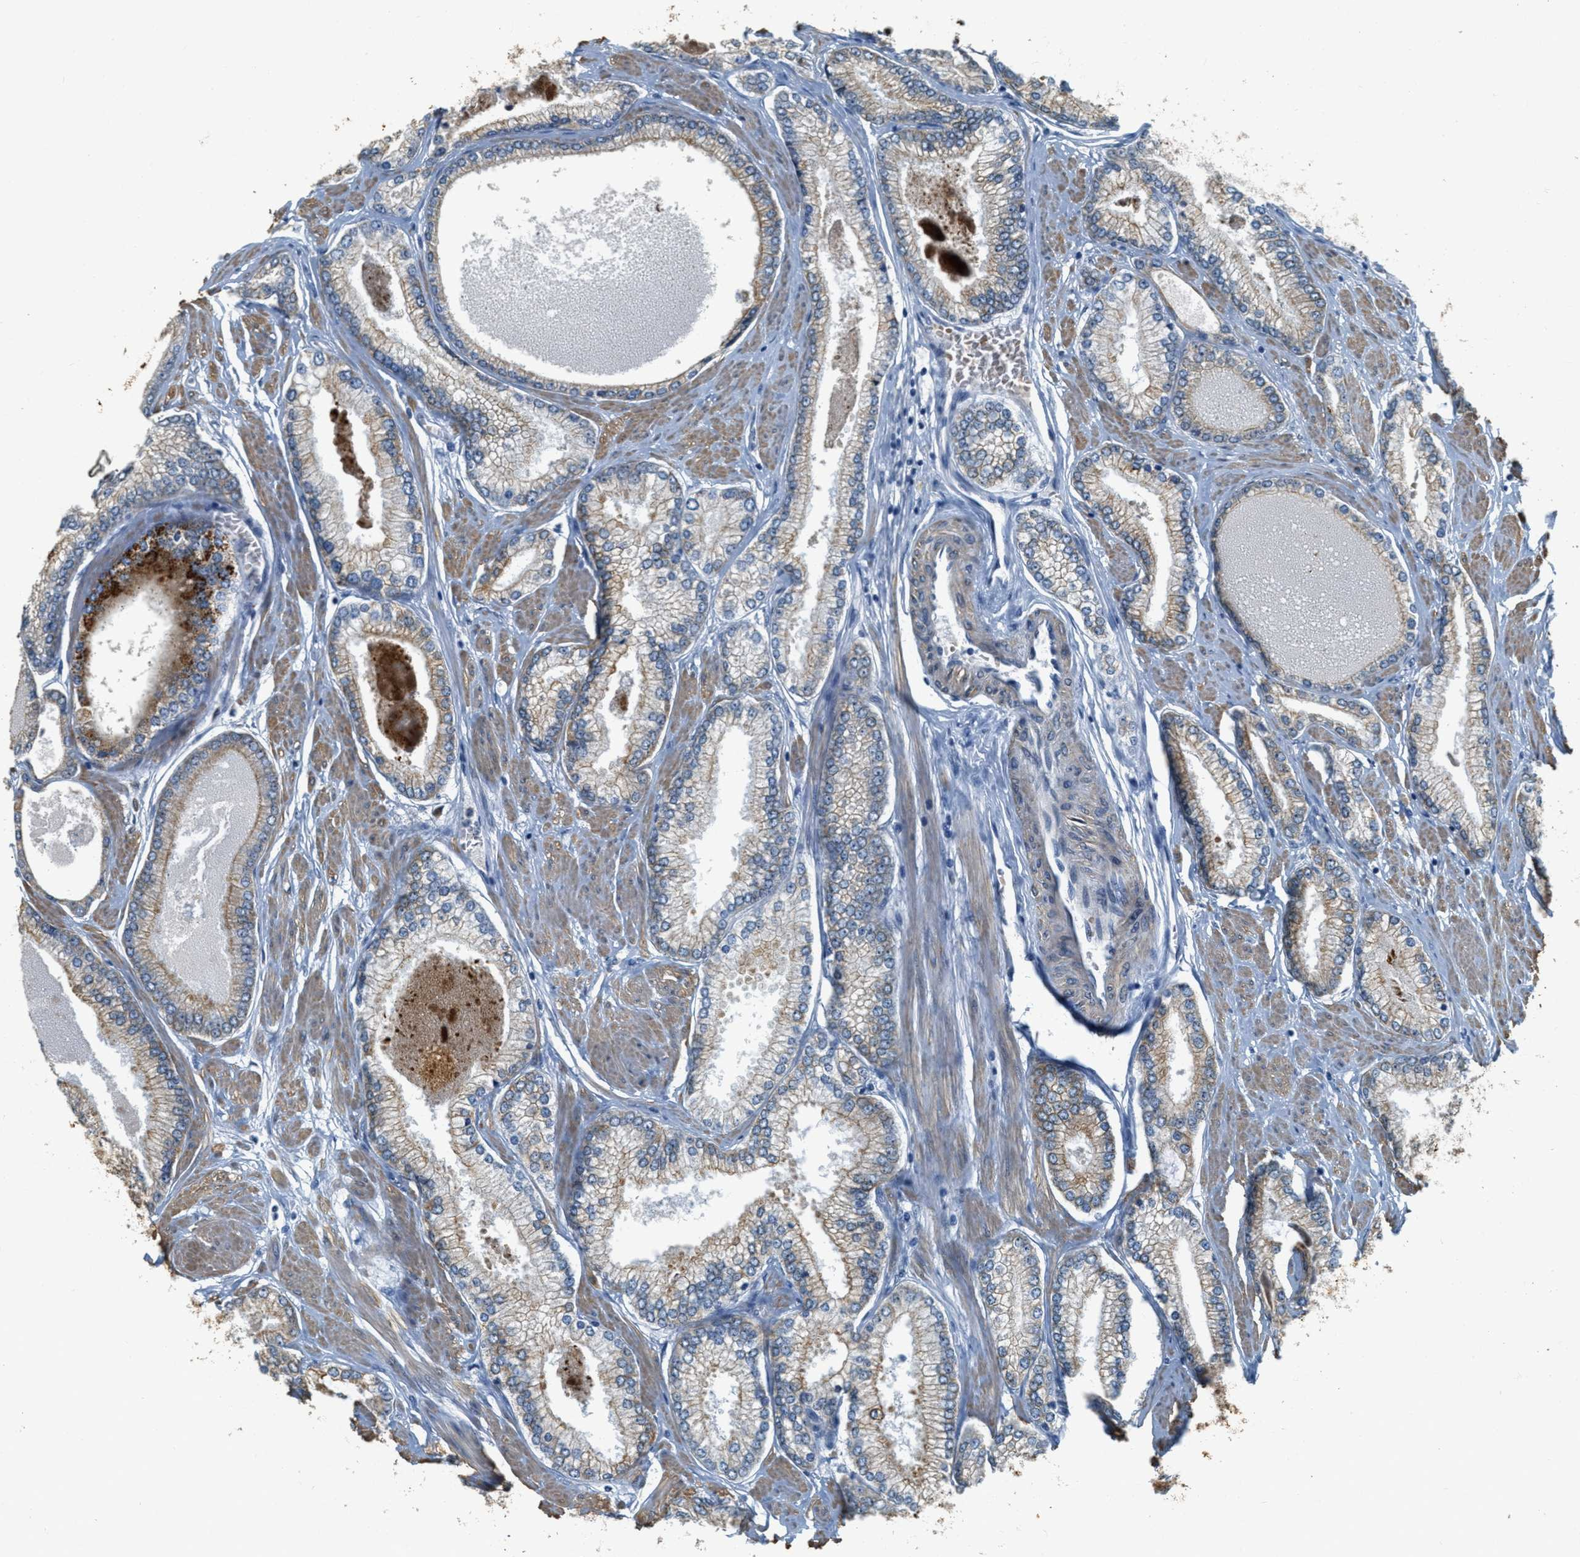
{"staining": {"intensity": "moderate", "quantity": "<25%", "location": "cytoplasmic/membranous"}, "tissue": "prostate cancer", "cell_type": "Tumor cells", "image_type": "cancer", "snomed": [{"axis": "morphology", "description": "Adenocarcinoma, High grade"}, {"axis": "topography", "description": "Prostate"}], "caption": "This is an image of immunohistochemistry staining of prostate adenocarcinoma (high-grade), which shows moderate positivity in the cytoplasmic/membranous of tumor cells.", "gene": "MRS2", "patient": {"sex": "male", "age": 61}}